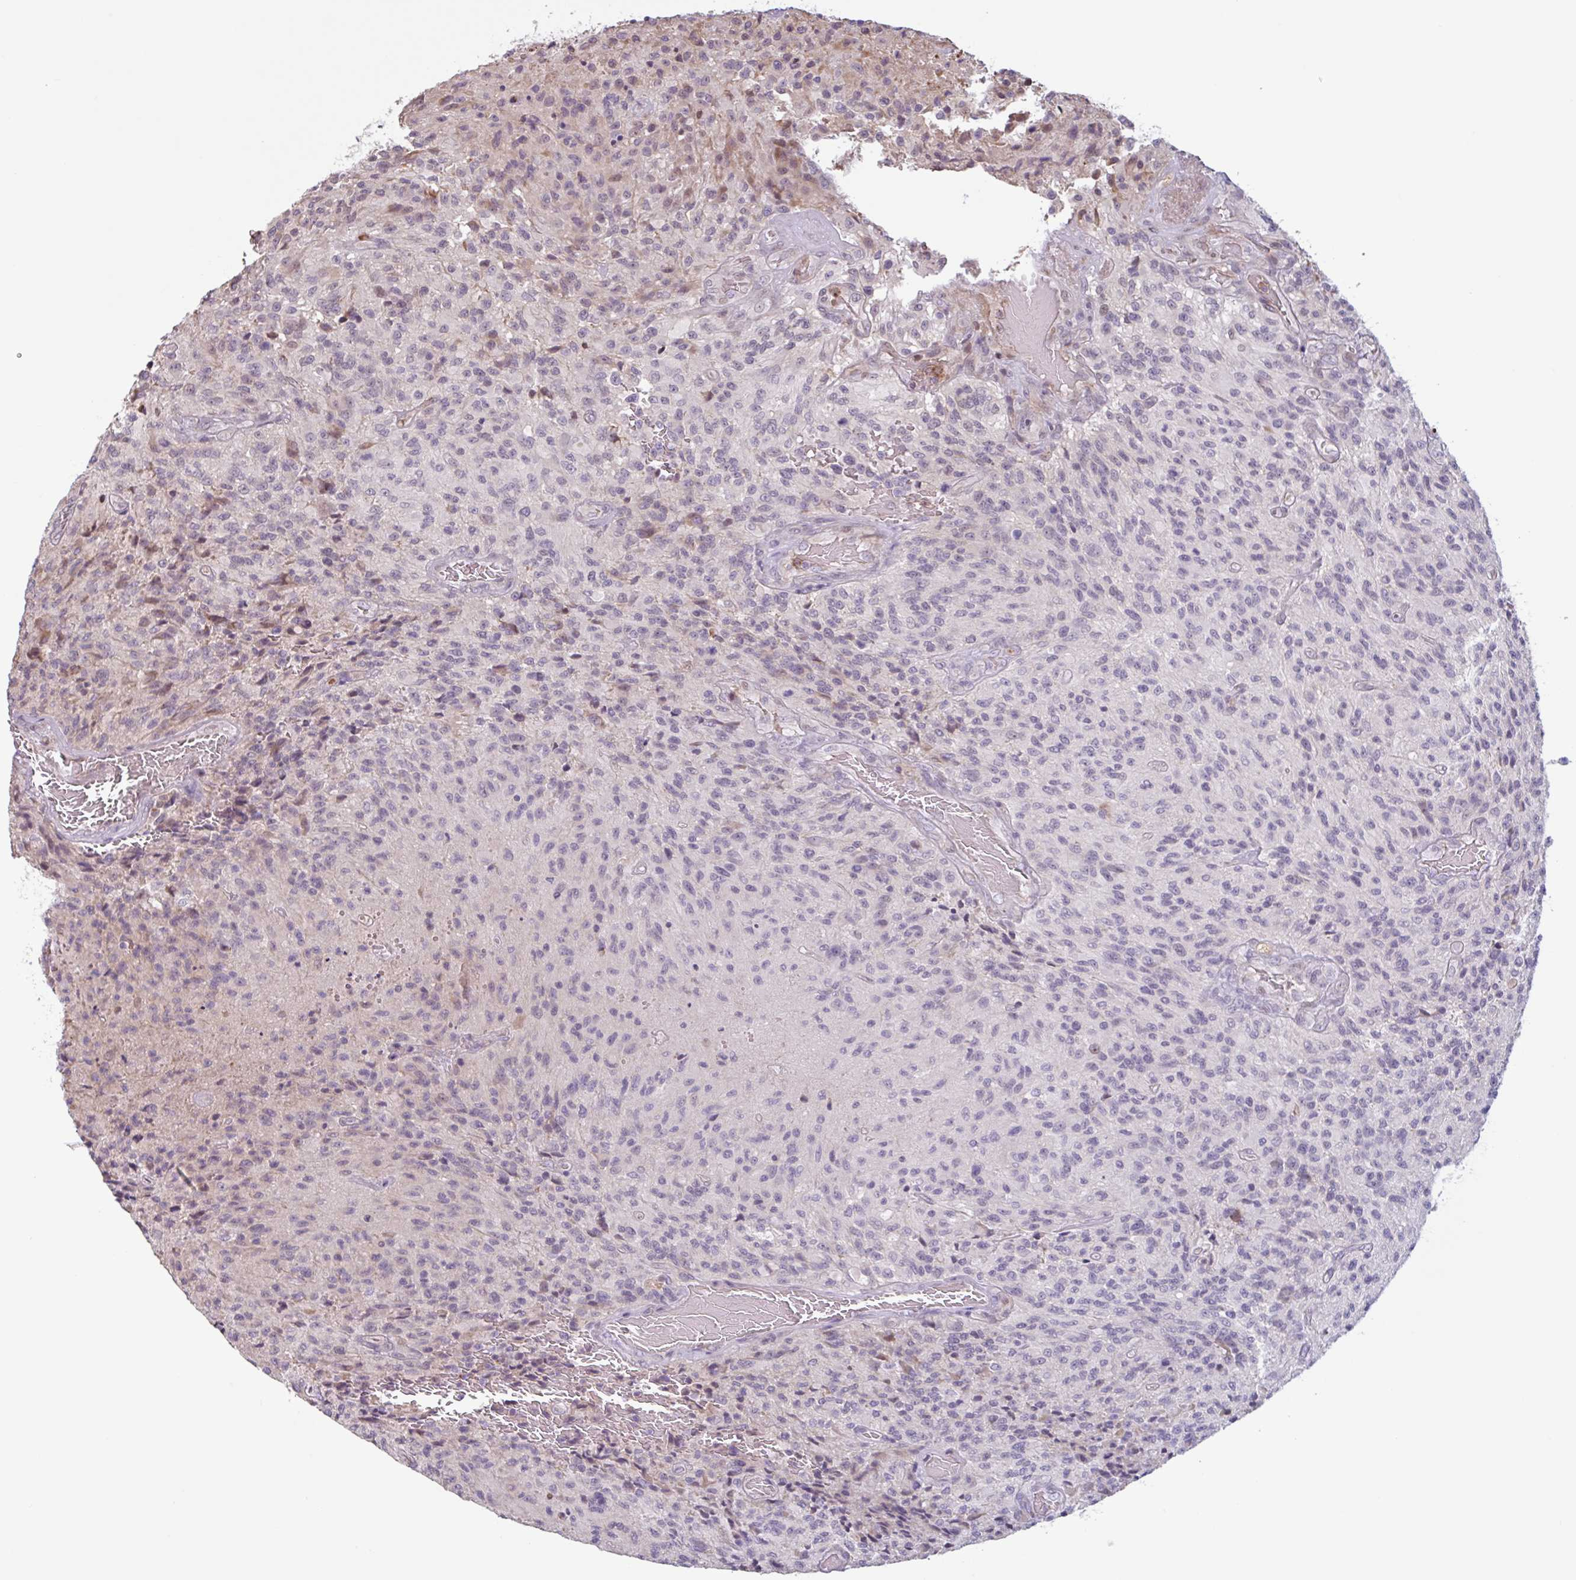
{"staining": {"intensity": "negative", "quantity": "none", "location": "none"}, "tissue": "glioma", "cell_type": "Tumor cells", "image_type": "cancer", "snomed": [{"axis": "morphology", "description": "Normal tissue, NOS"}, {"axis": "morphology", "description": "Glioma, malignant, High grade"}, {"axis": "topography", "description": "Cerebral cortex"}], "caption": "This is an immunohistochemistry (IHC) image of high-grade glioma (malignant). There is no expression in tumor cells.", "gene": "TAF1D", "patient": {"sex": "male", "age": 56}}